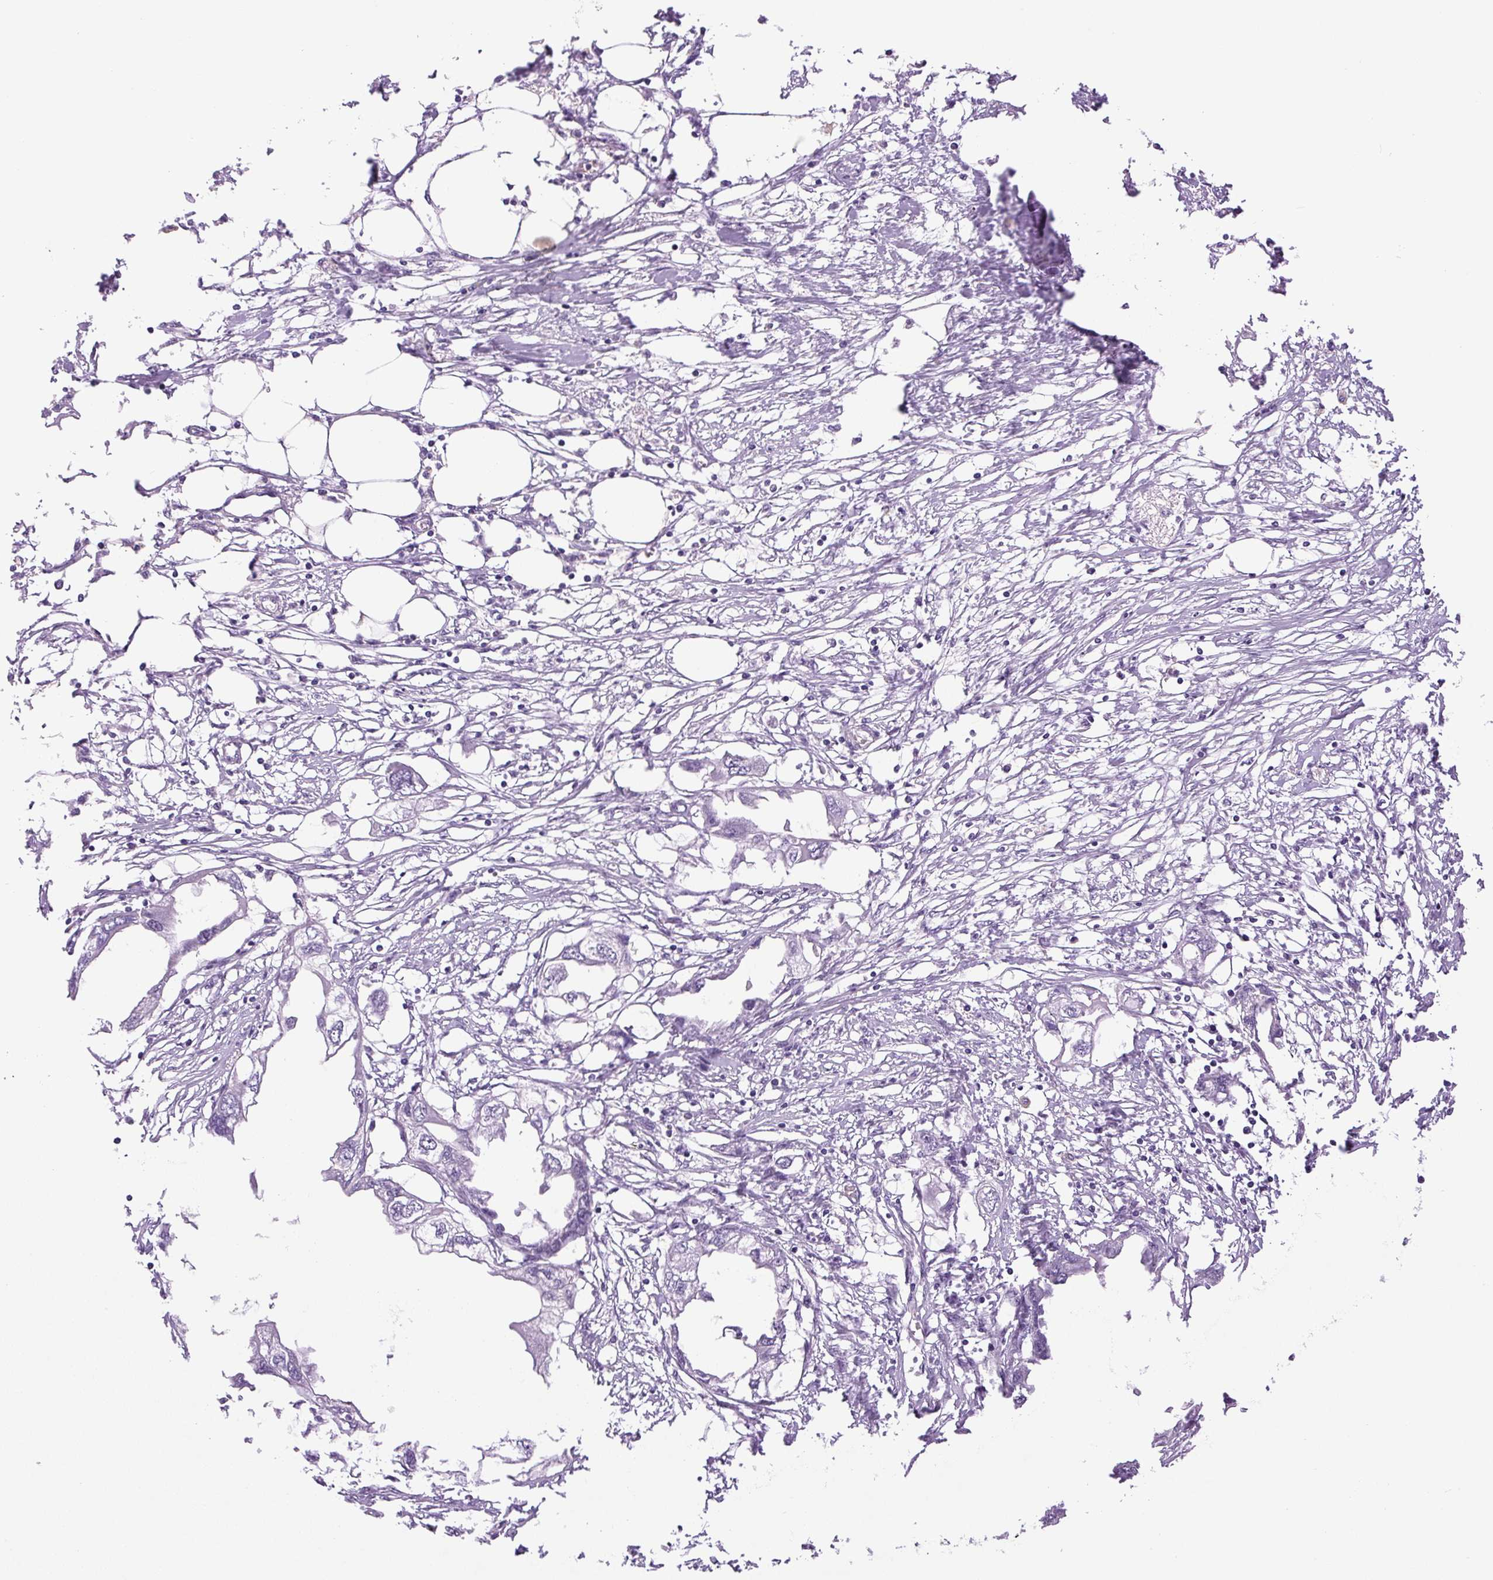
{"staining": {"intensity": "negative", "quantity": "none", "location": "none"}, "tissue": "endometrial cancer", "cell_type": "Tumor cells", "image_type": "cancer", "snomed": [{"axis": "morphology", "description": "Adenocarcinoma, NOS"}, {"axis": "morphology", "description": "Adenocarcinoma, metastatic, NOS"}, {"axis": "topography", "description": "Adipose tissue"}, {"axis": "topography", "description": "Endometrium"}], "caption": "Protein analysis of endometrial adenocarcinoma exhibits no significant expression in tumor cells.", "gene": "KIFC1", "patient": {"sex": "female", "age": 67}}